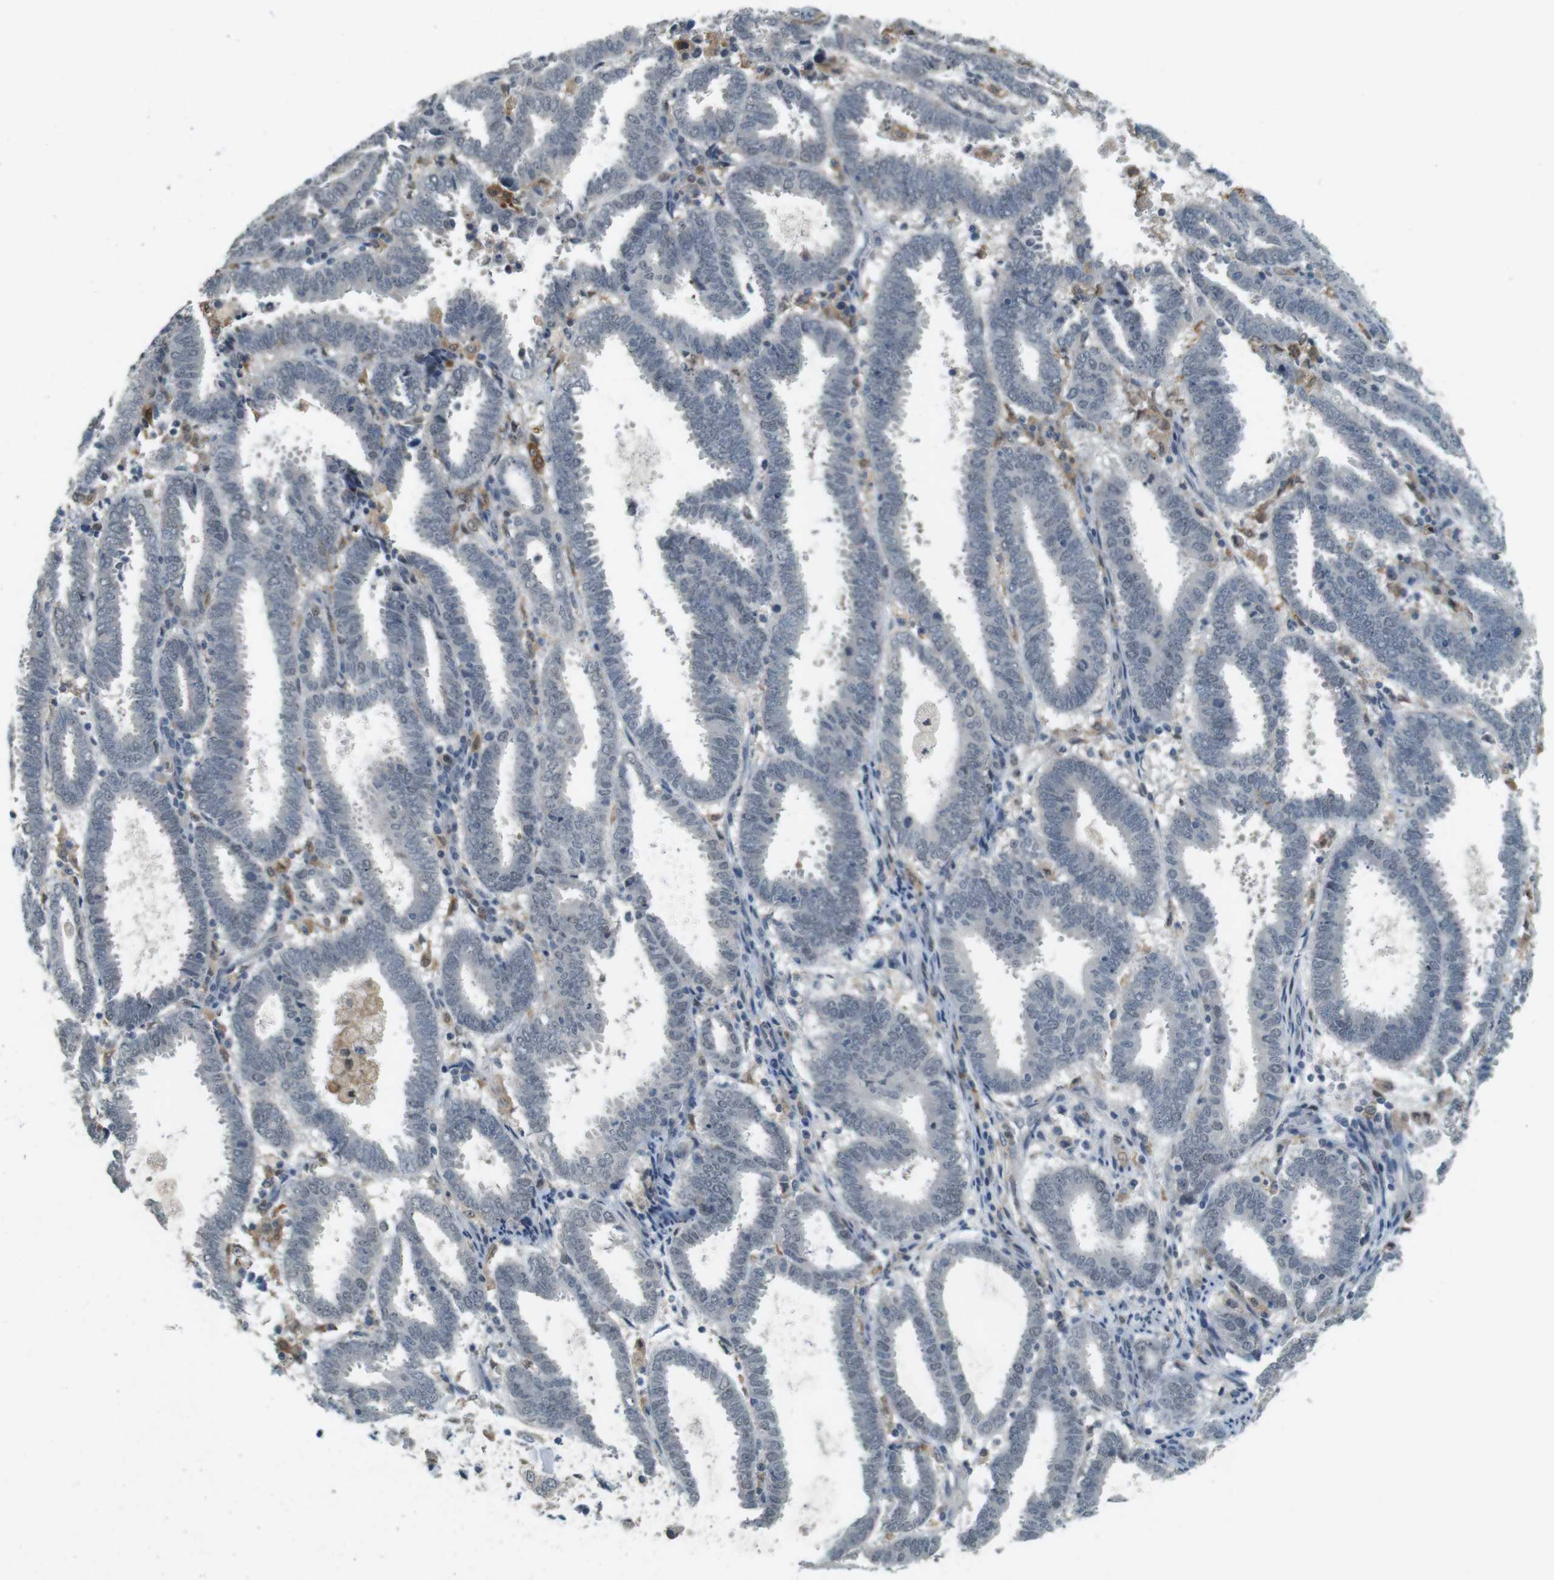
{"staining": {"intensity": "negative", "quantity": "none", "location": "none"}, "tissue": "endometrial cancer", "cell_type": "Tumor cells", "image_type": "cancer", "snomed": [{"axis": "morphology", "description": "Adenocarcinoma, NOS"}, {"axis": "topography", "description": "Uterus"}], "caption": "Human endometrial cancer (adenocarcinoma) stained for a protein using immunohistochemistry (IHC) demonstrates no expression in tumor cells.", "gene": "CDK14", "patient": {"sex": "female", "age": 83}}